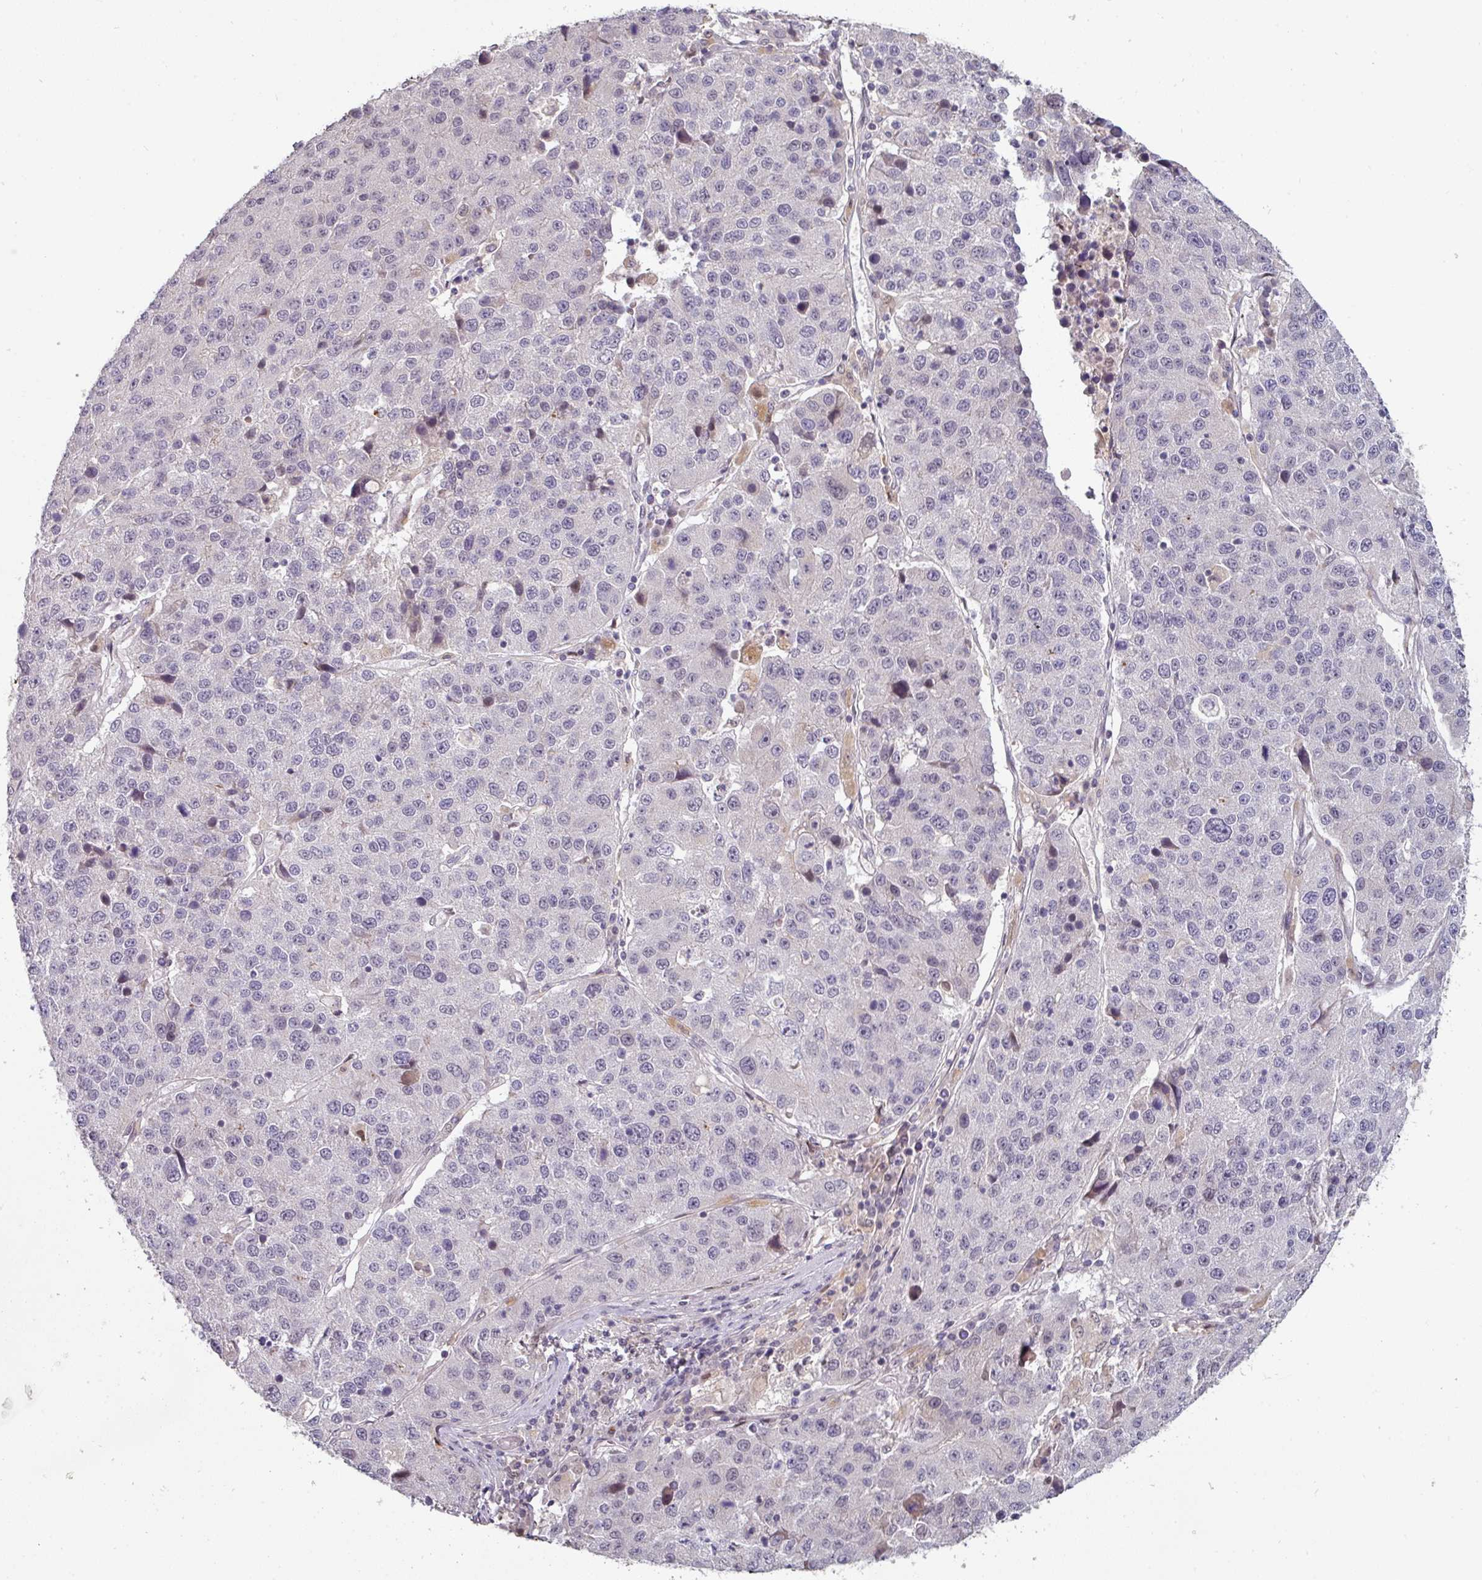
{"staining": {"intensity": "negative", "quantity": "none", "location": "none"}, "tissue": "stomach cancer", "cell_type": "Tumor cells", "image_type": "cancer", "snomed": [{"axis": "morphology", "description": "Adenocarcinoma, NOS"}, {"axis": "topography", "description": "Stomach"}], "caption": "Tumor cells show no significant staining in adenocarcinoma (stomach).", "gene": "SWSAP1", "patient": {"sex": "male", "age": 71}}